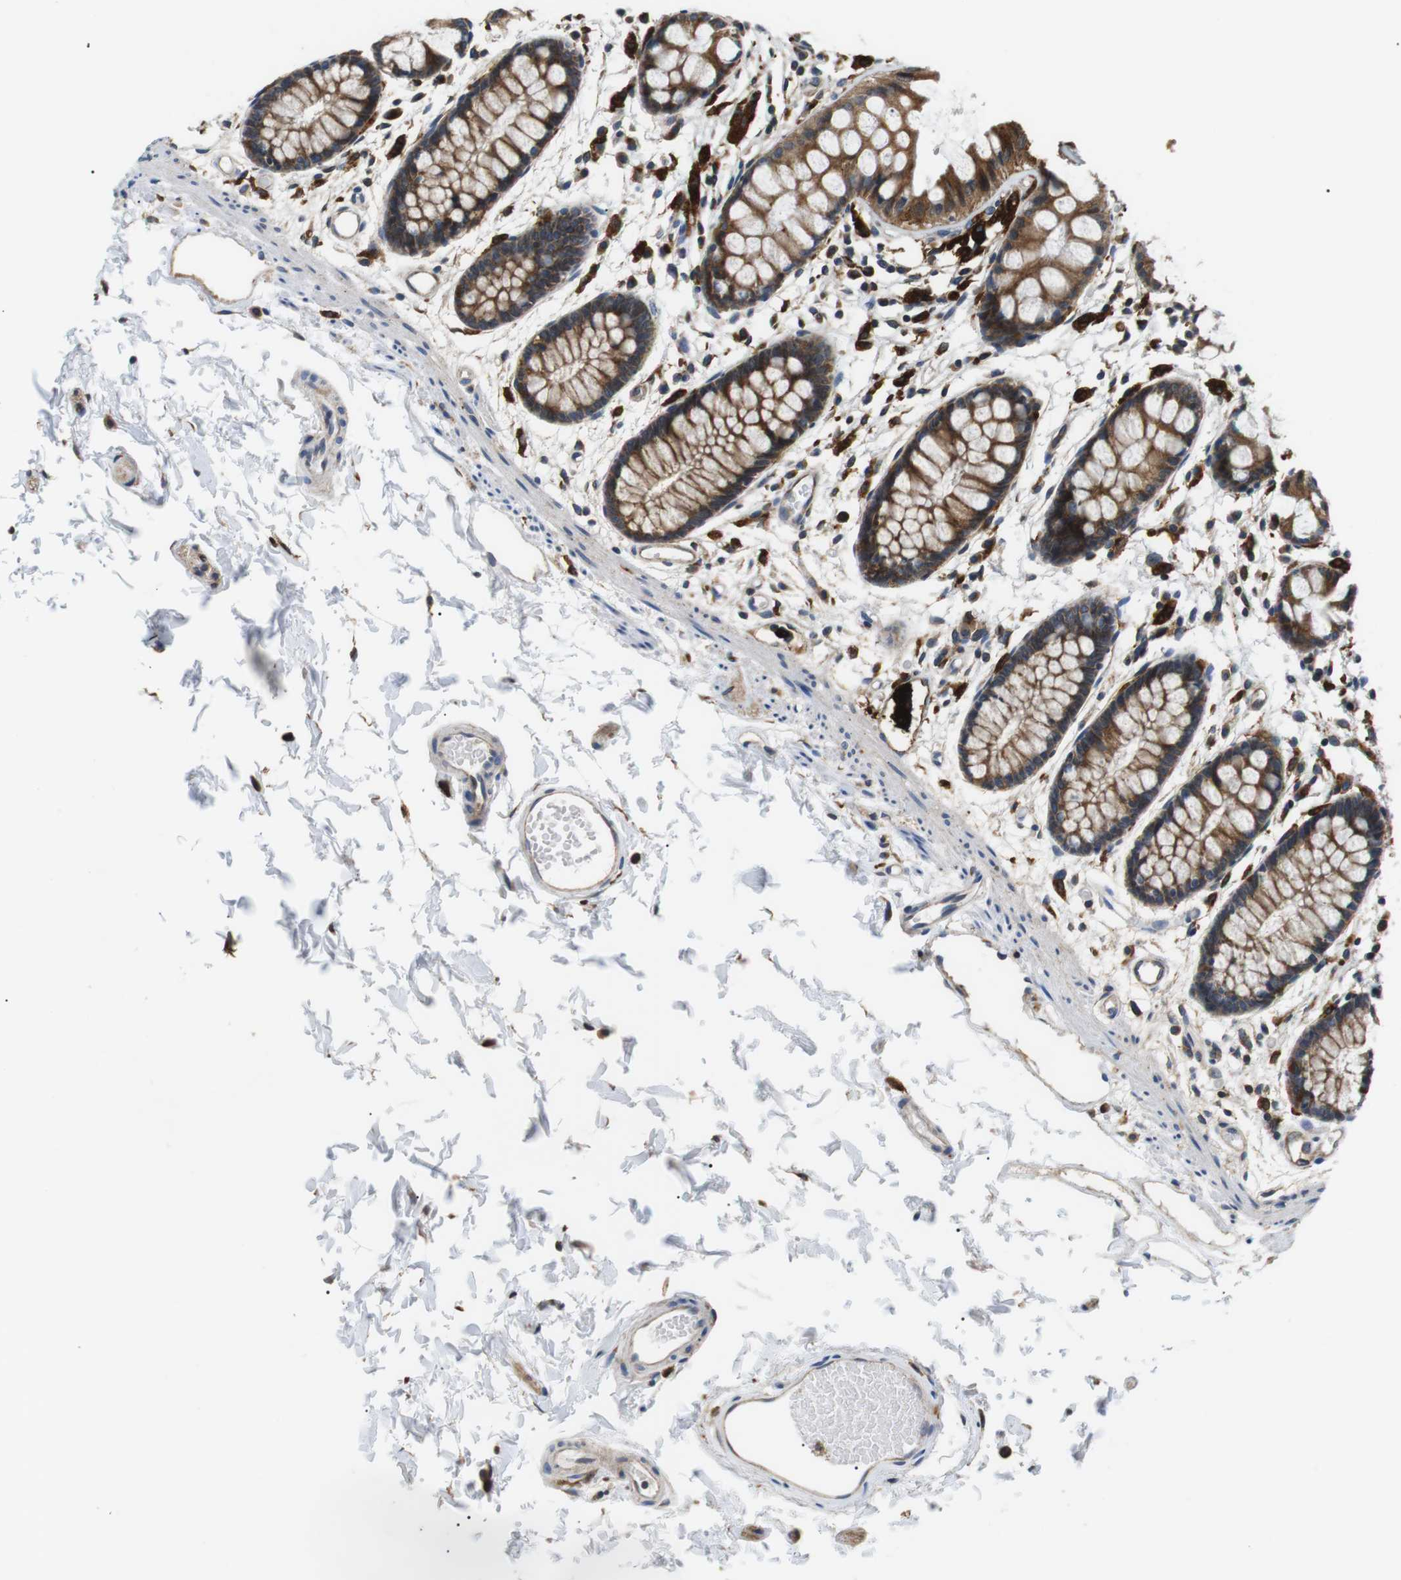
{"staining": {"intensity": "strong", "quantity": ">75%", "location": "cytoplasmic/membranous"}, "tissue": "rectum", "cell_type": "Glandular cells", "image_type": "normal", "snomed": [{"axis": "morphology", "description": "Normal tissue, NOS"}, {"axis": "topography", "description": "Rectum"}], "caption": "Rectum stained for a protein exhibits strong cytoplasmic/membranous positivity in glandular cells. Nuclei are stained in blue.", "gene": "RAB9A", "patient": {"sex": "female", "age": 66}}